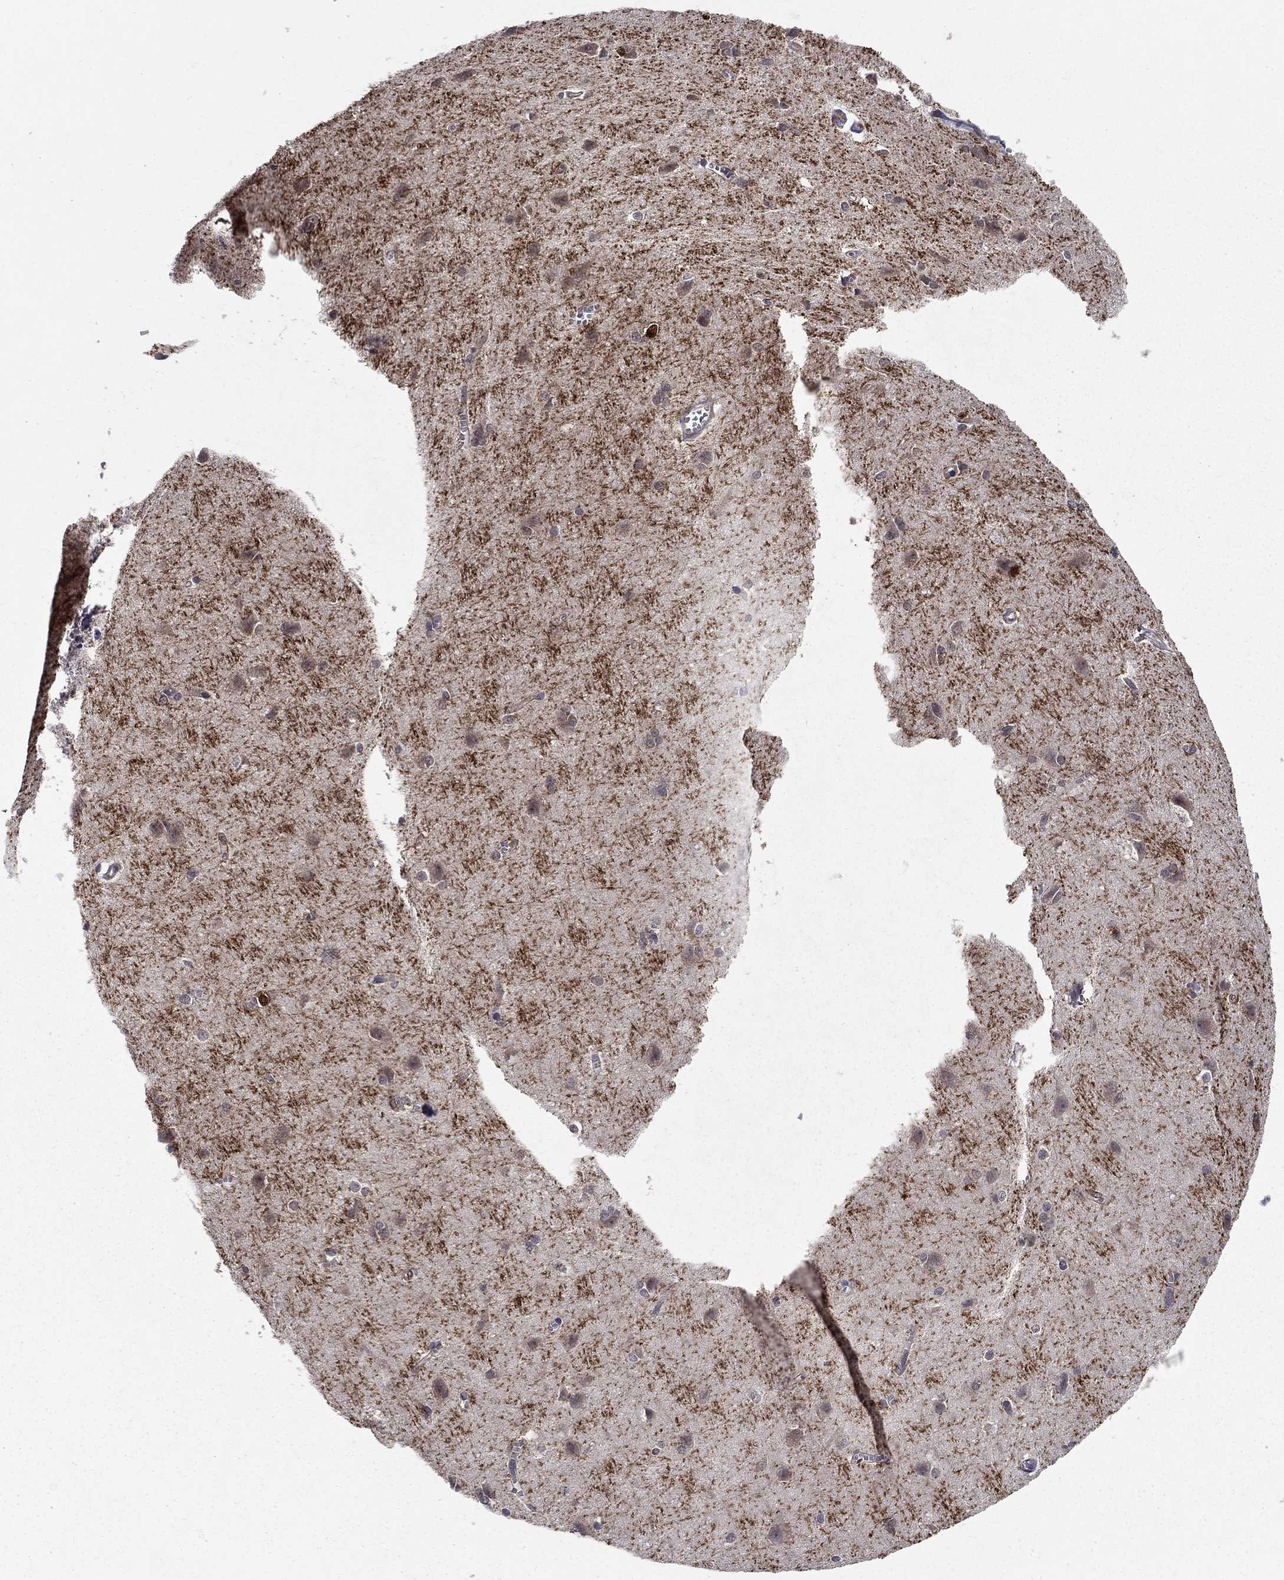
{"staining": {"intensity": "negative", "quantity": "none", "location": "none"}, "tissue": "cerebral cortex", "cell_type": "Endothelial cells", "image_type": "normal", "snomed": [{"axis": "morphology", "description": "Normal tissue, NOS"}, {"axis": "topography", "description": "Cerebral cortex"}], "caption": "Protein analysis of benign cerebral cortex demonstrates no significant staining in endothelial cells.", "gene": "GLTP", "patient": {"sex": "male", "age": 37}}